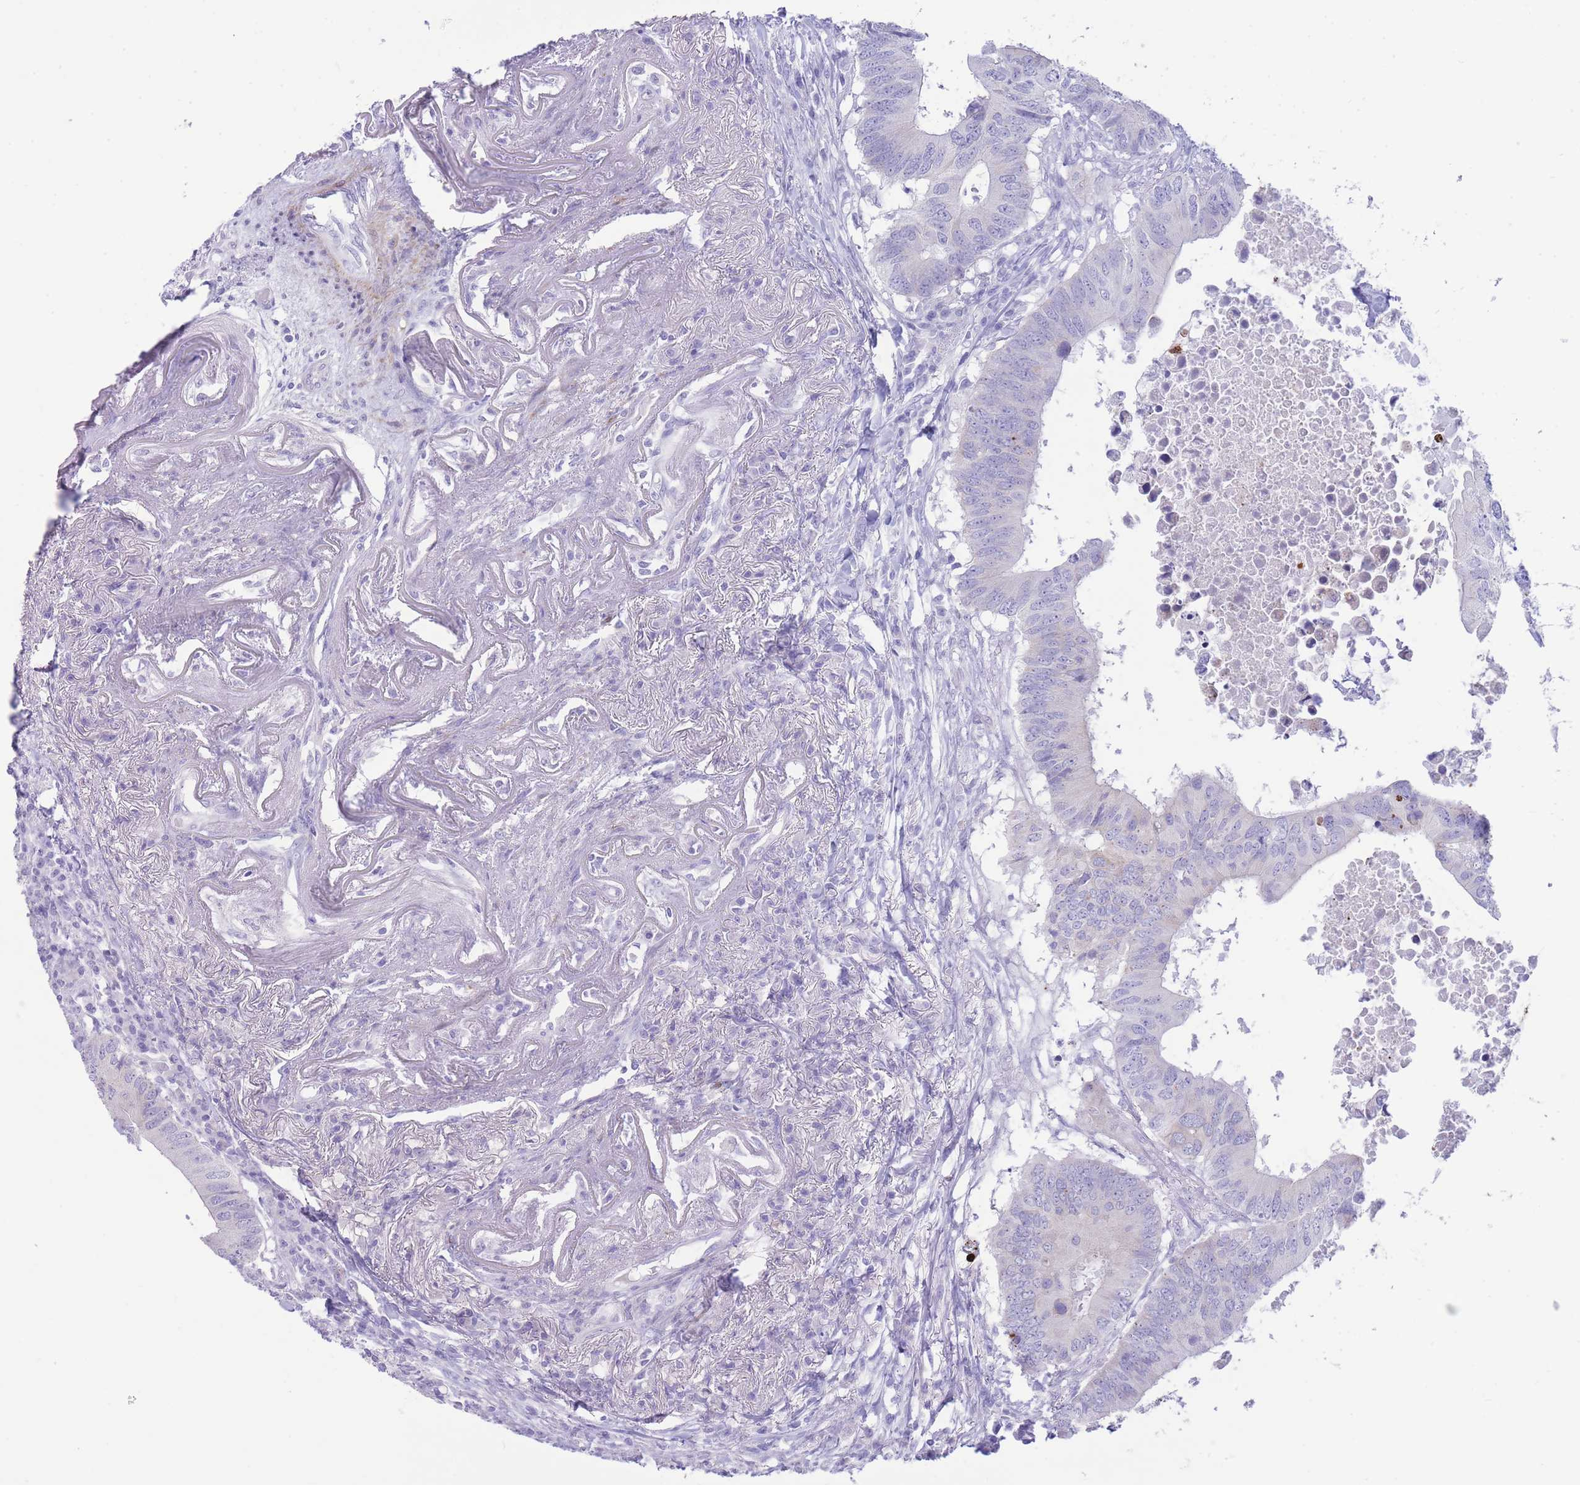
{"staining": {"intensity": "negative", "quantity": "none", "location": "none"}, "tissue": "colorectal cancer", "cell_type": "Tumor cells", "image_type": "cancer", "snomed": [{"axis": "morphology", "description": "Adenocarcinoma, NOS"}, {"axis": "topography", "description": "Colon"}], "caption": "Immunohistochemistry (IHC) image of neoplastic tissue: human colorectal cancer (adenocarcinoma) stained with DAB (3,3'-diaminobenzidine) reveals no significant protein staining in tumor cells. Nuclei are stained in blue.", "gene": "VWA8", "patient": {"sex": "male", "age": 71}}